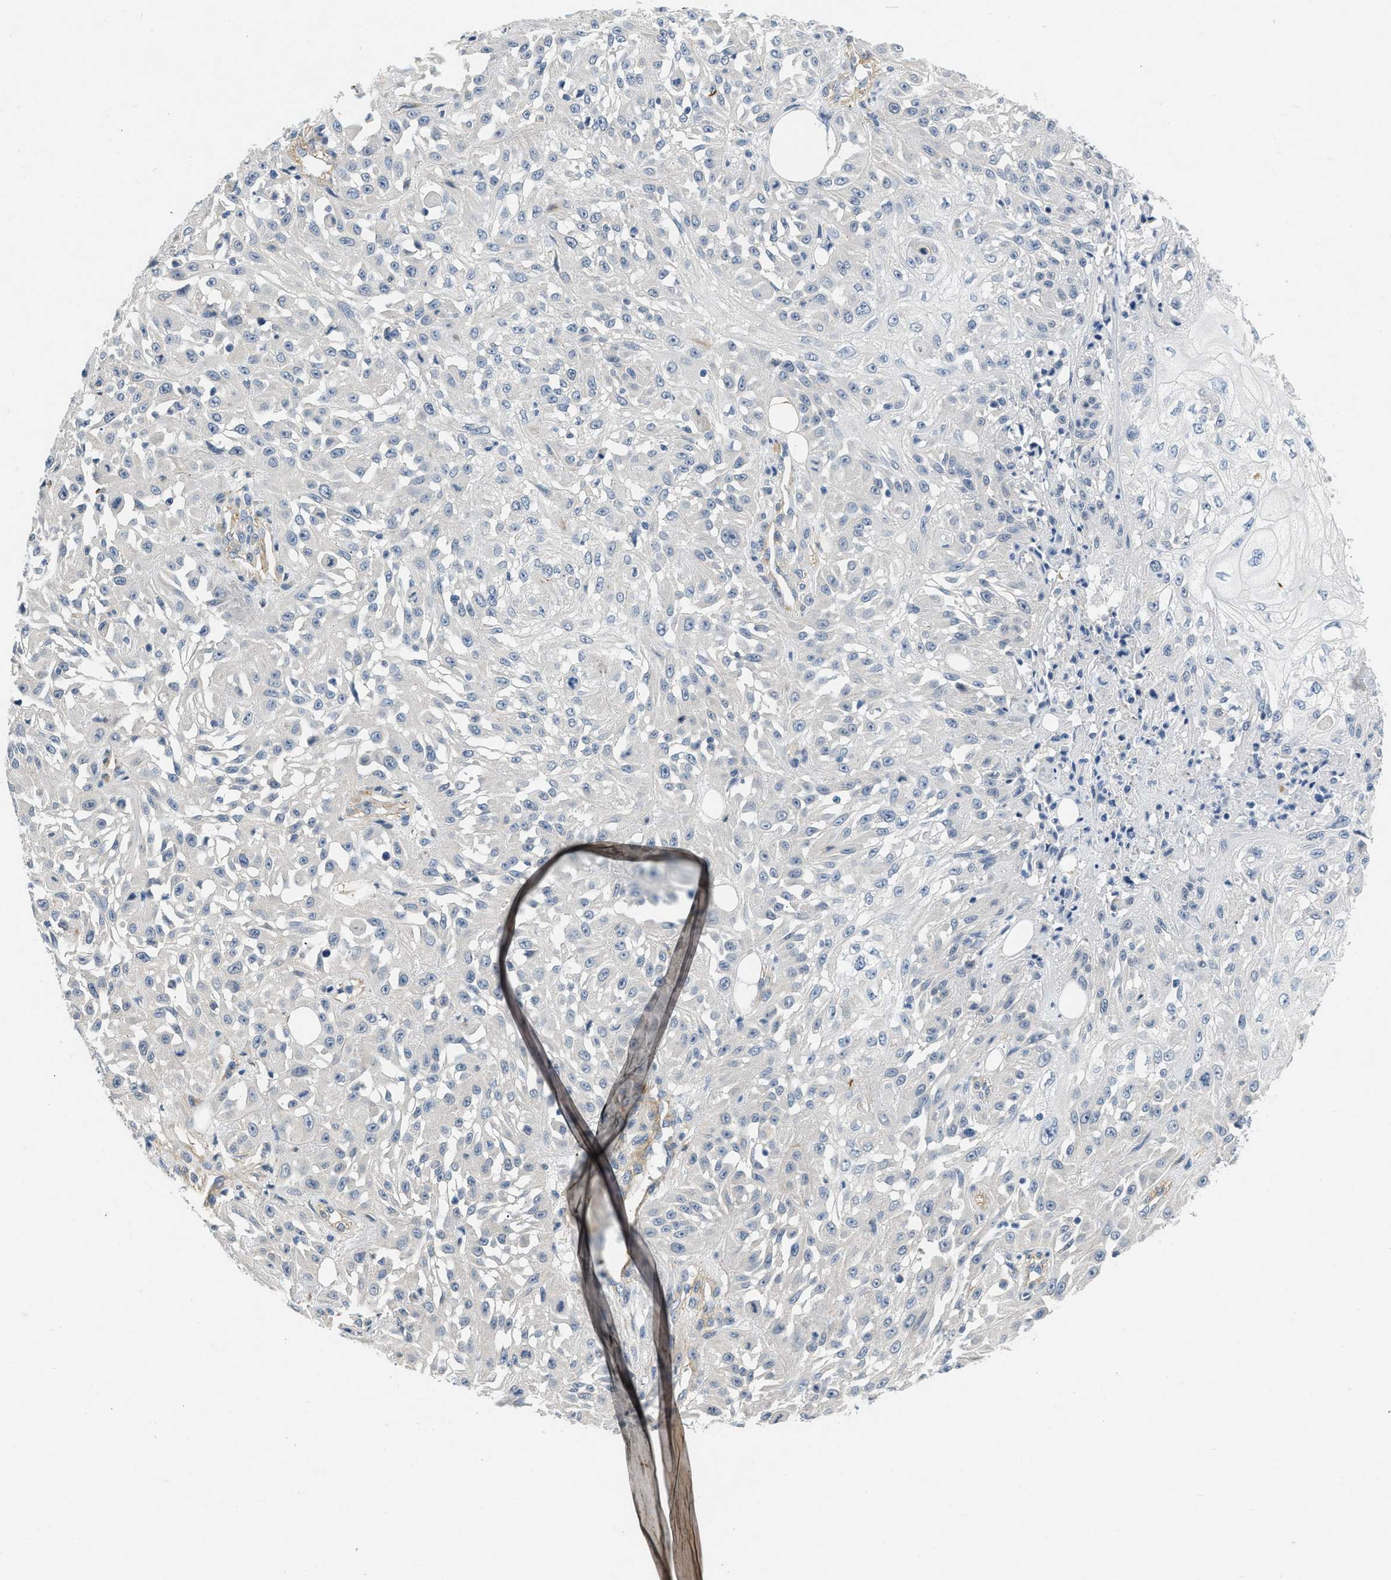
{"staining": {"intensity": "negative", "quantity": "none", "location": "none"}, "tissue": "skin cancer", "cell_type": "Tumor cells", "image_type": "cancer", "snomed": [{"axis": "morphology", "description": "Squamous cell carcinoma, NOS"}, {"axis": "morphology", "description": "Squamous cell carcinoma, metastatic, NOS"}, {"axis": "topography", "description": "Skin"}, {"axis": "topography", "description": "Lymph node"}], "caption": "Skin cancer was stained to show a protein in brown. There is no significant positivity in tumor cells.", "gene": "PDGFRA", "patient": {"sex": "male", "age": 75}}